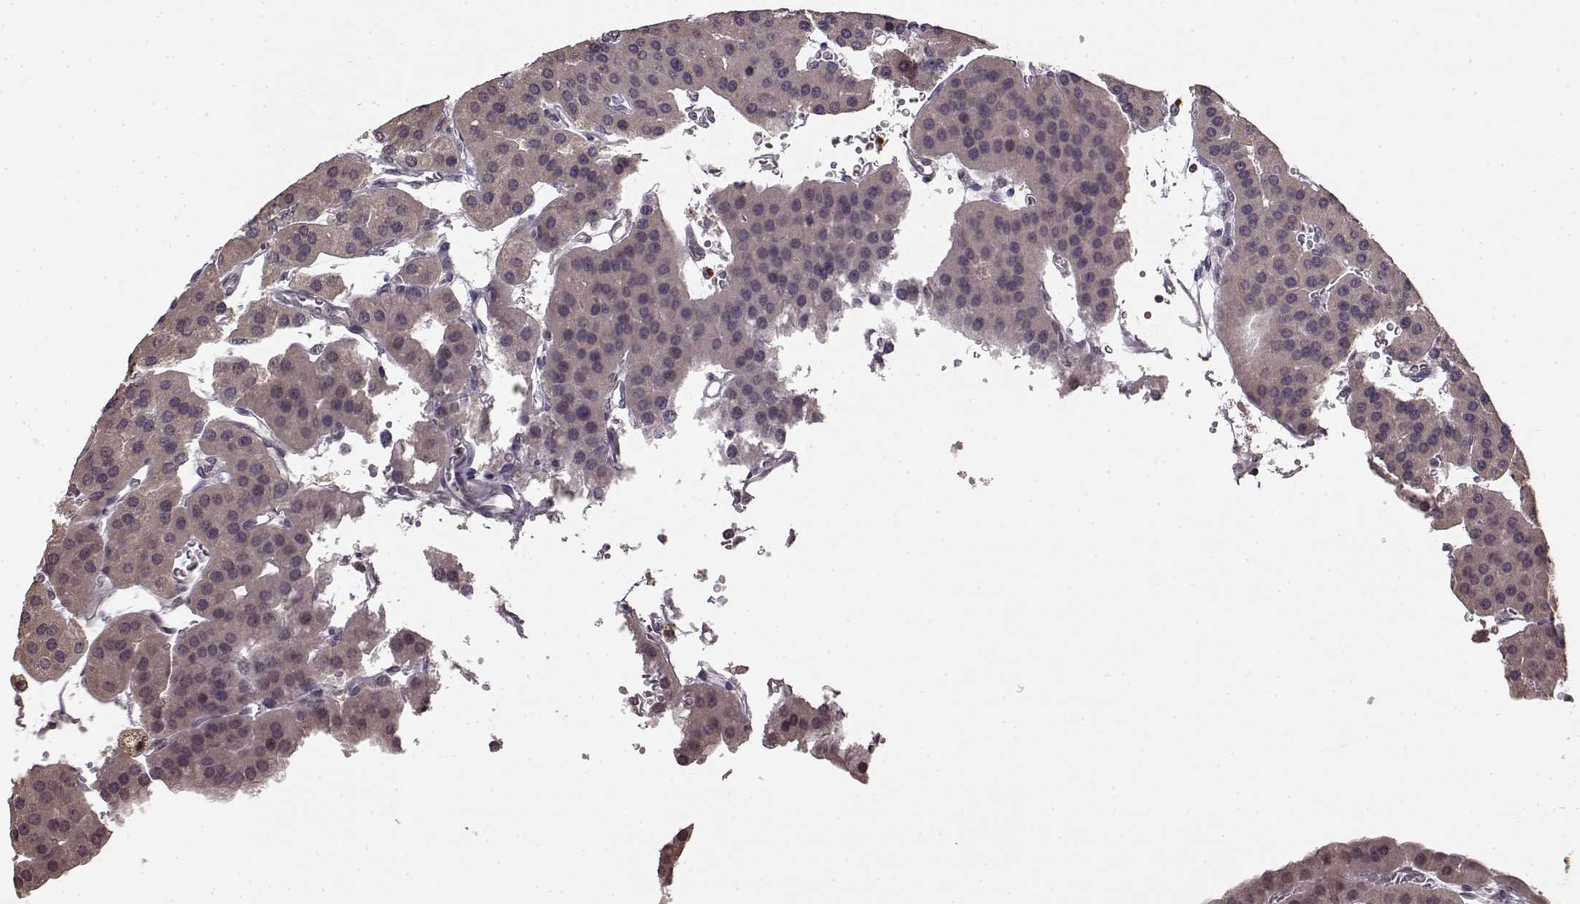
{"staining": {"intensity": "negative", "quantity": "none", "location": "none"}, "tissue": "parathyroid gland", "cell_type": "Glandular cells", "image_type": "normal", "snomed": [{"axis": "morphology", "description": "Normal tissue, NOS"}, {"axis": "morphology", "description": "Adenoma, NOS"}, {"axis": "topography", "description": "Parathyroid gland"}], "caption": "Image shows no protein expression in glandular cells of normal parathyroid gland.", "gene": "NTRK2", "patient": {"sex": "female", "age": 86}}